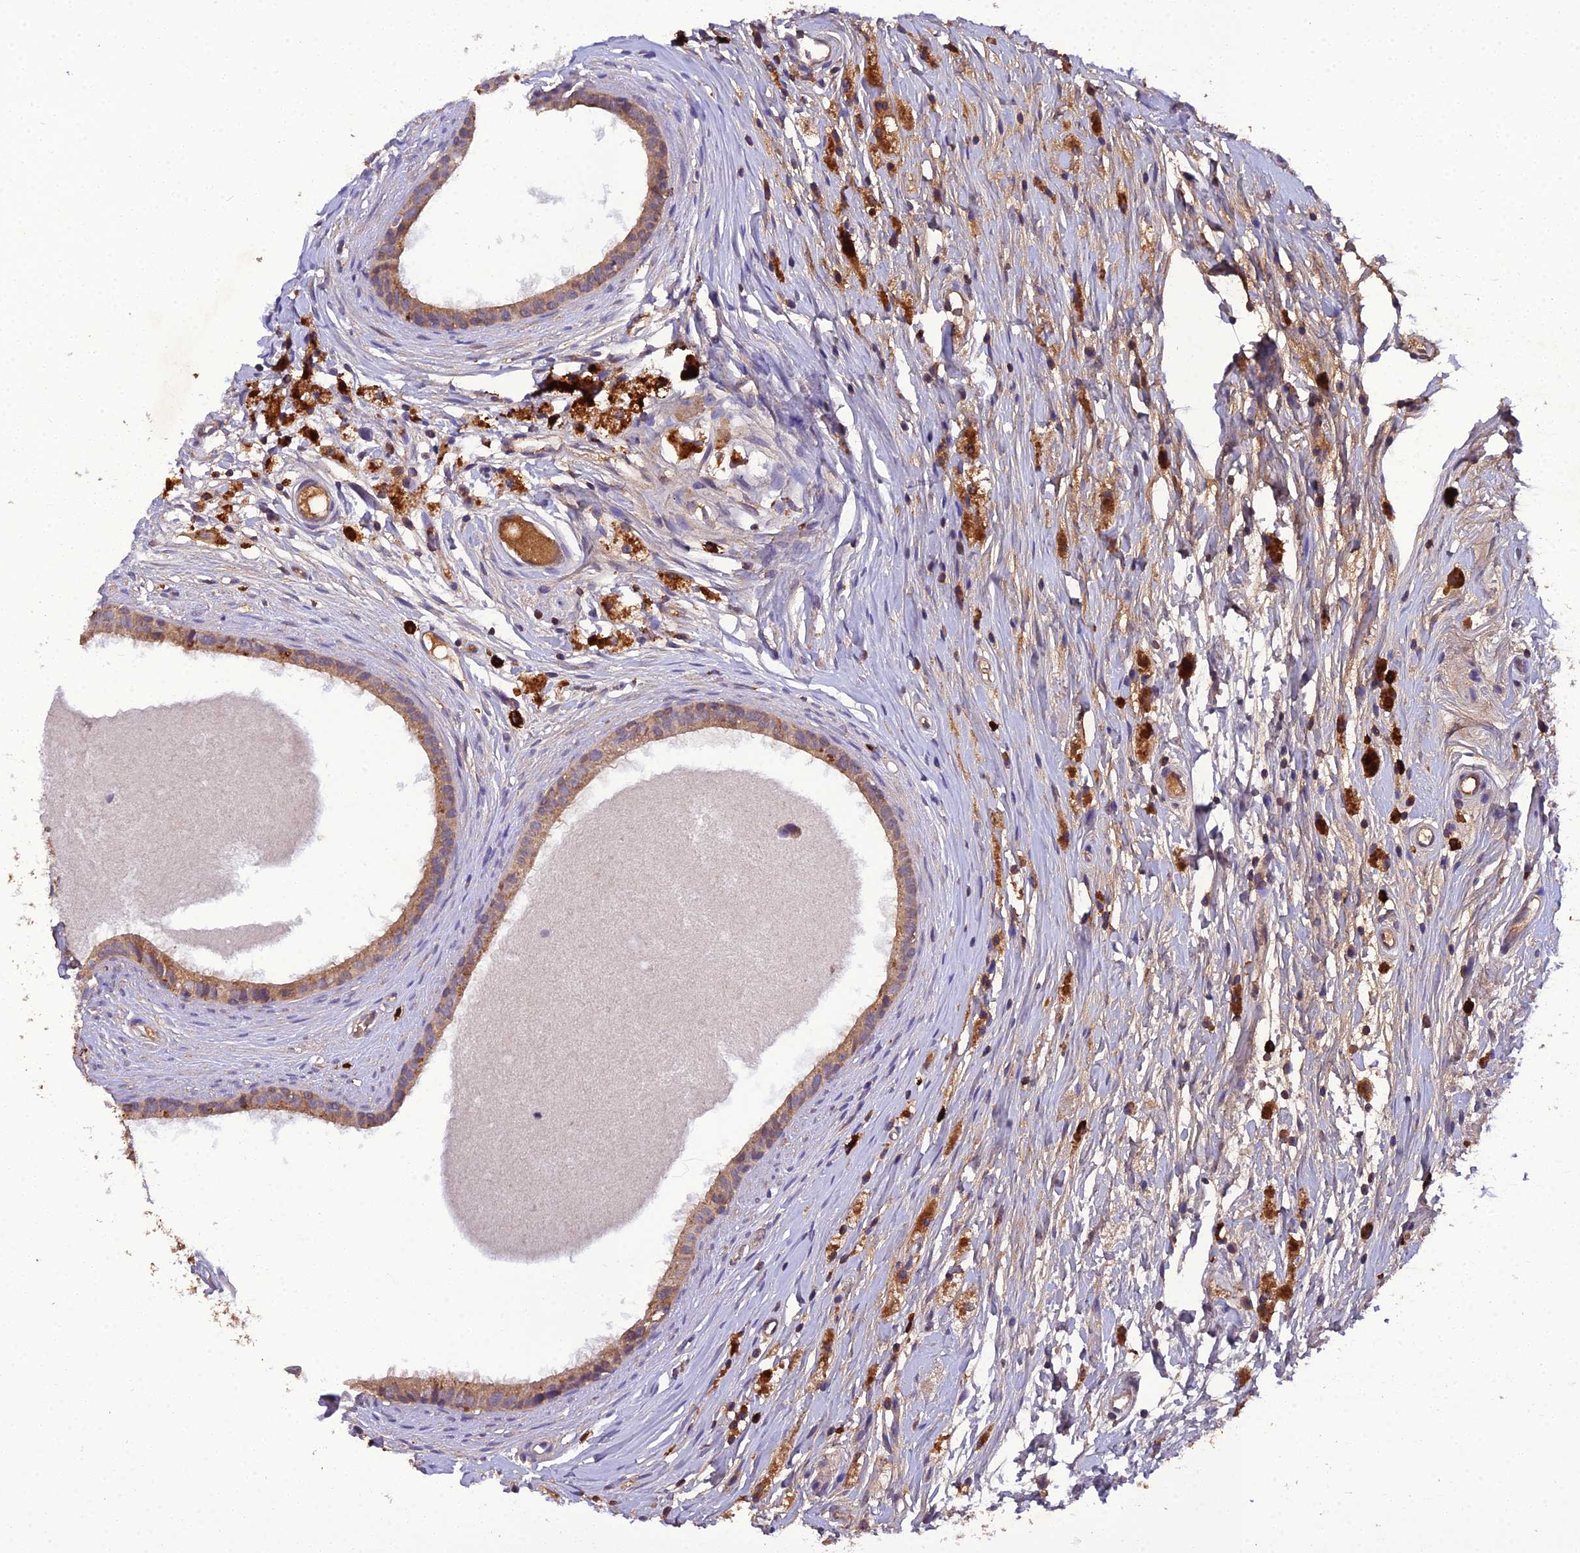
{"staining": {"intensity": "moderate", "quantity": ">75%", "location": "cytoplasmic/membranous"}, "tissue": "epididymis", "cell_type": "Glandular cells", "image_type": "normal", "snomed": [{"axis": "morphology", "description": "Normal tissue, NOS"}, {"axis": "topography", "description": "Epididymis"}], "caption": "Epididymis stained for a protein exhibits moderate cytoplasmic/membranous positivity in glandular cells. (brown staining indicates protein expression, while blue staining denotes nuclei).", "gene": "TMEM258", "patient": {"sex": "male", "age": 80}}